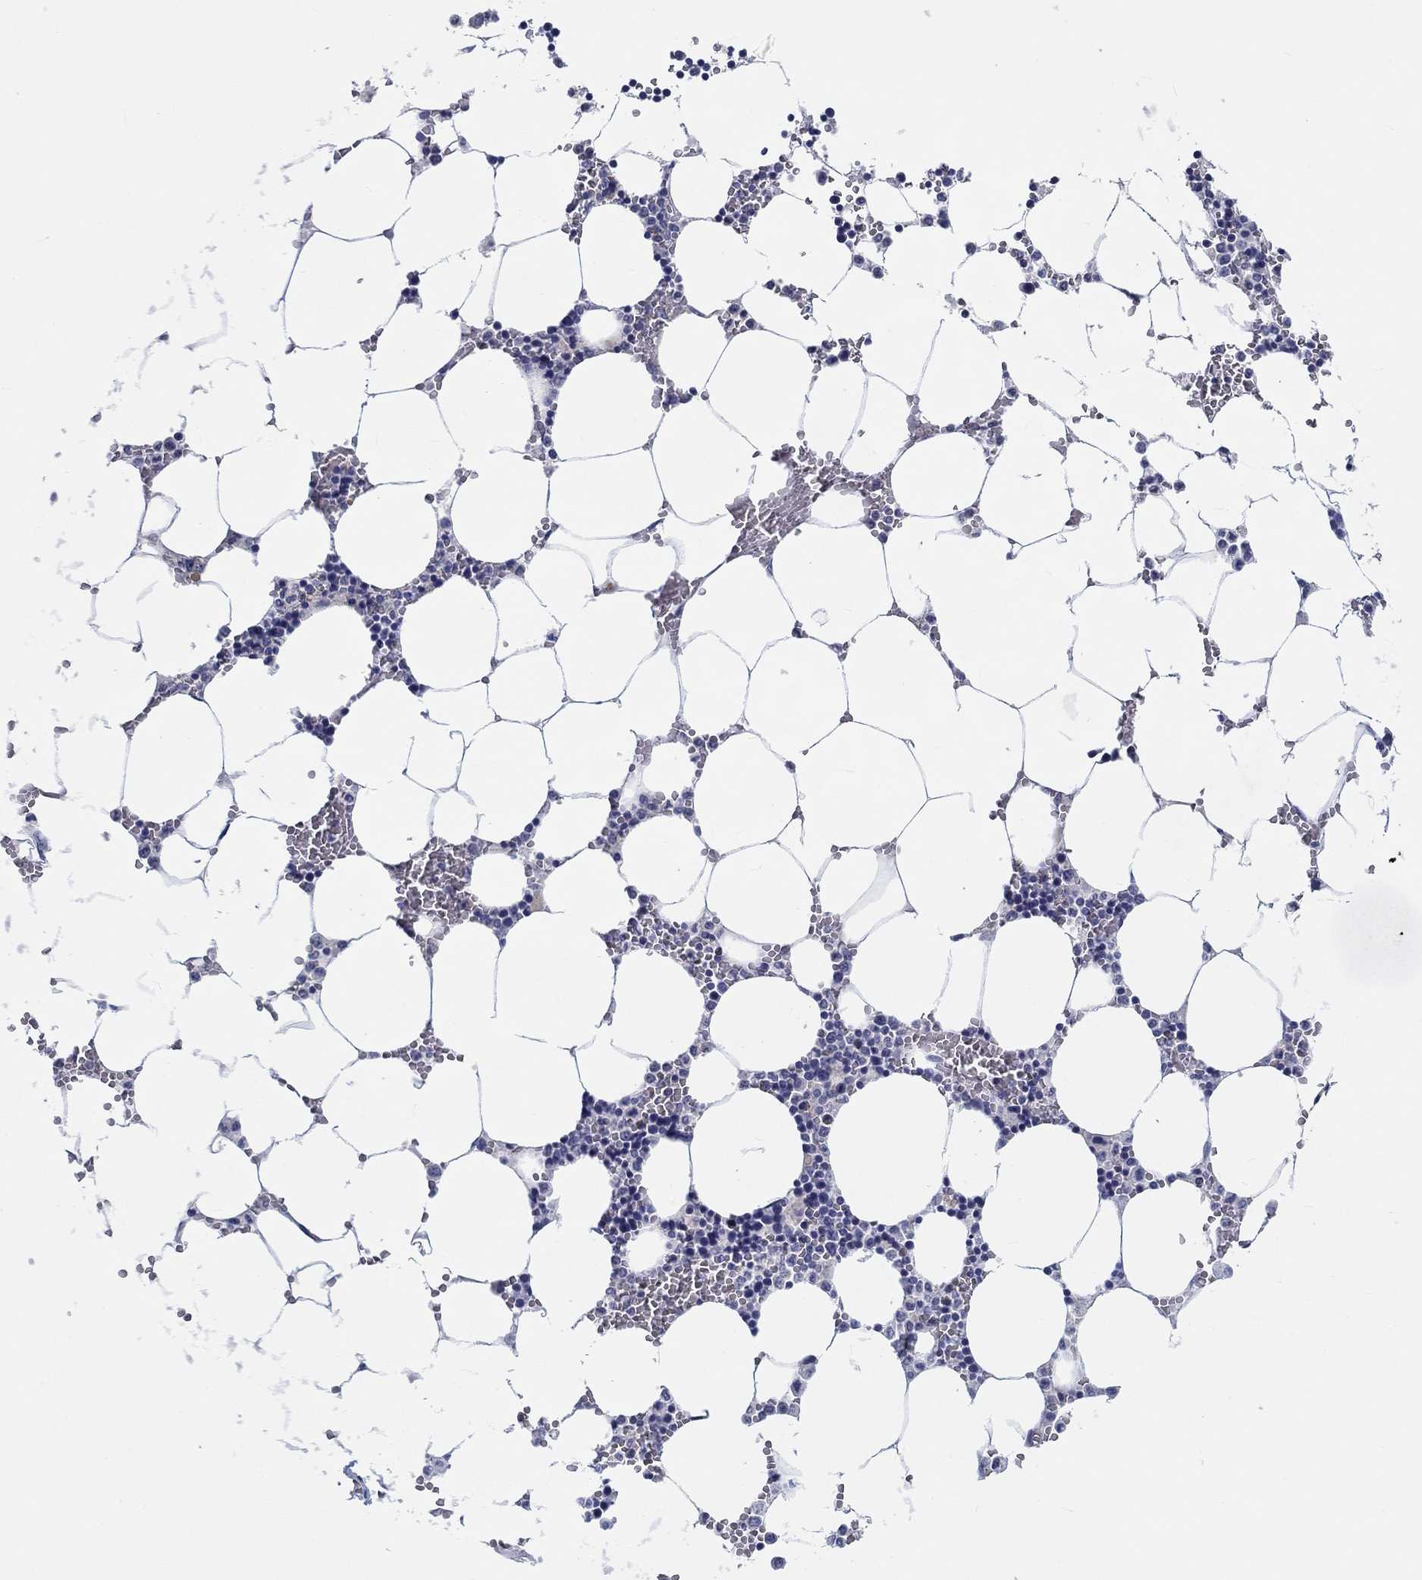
{"staining": {"intensity": "negative", "quantity": "none", "location": "none"}, "tissue": "bone marrow", "cell_type": "Hematopoietic cells", "image_type": "normal", "snomed": [{"axis": "morphology", "description": "Normal tissue, NOS"}, {"axis": "topography", "description": "Bone marrow"}], "caption": "This micrograph is of benign bone marrow stained with immunohistochemistry to label a protein in brown with the nuclei are counter-stained blue. There is no staining in hematopoietic cells.", "gene": "CRYGD", "patient": {"sex": "female", "age": 64}}